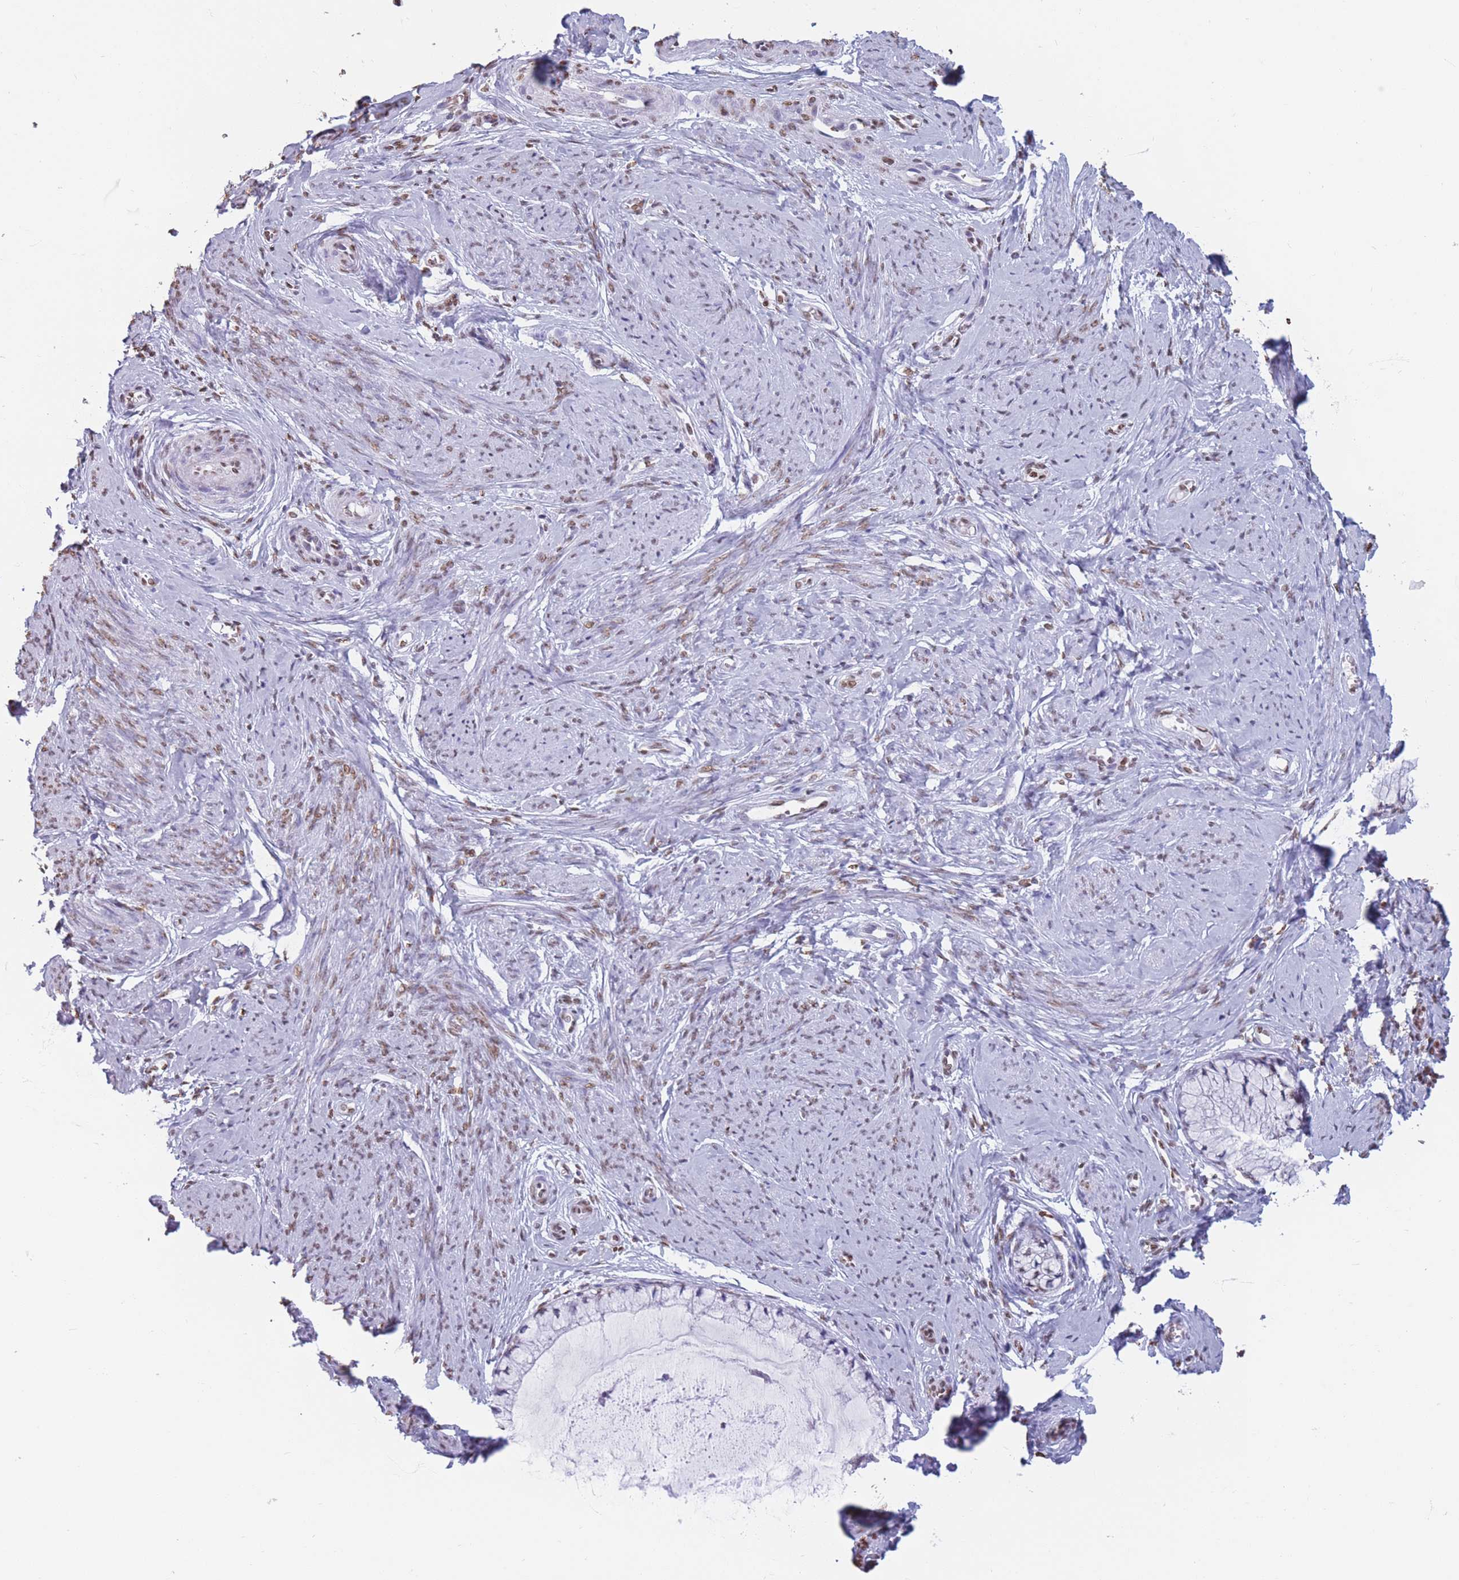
{"staining": {"intensity": "moderate", "quantity": "<25%", "location": "nuclear"}, "tissue": "cervix", "cell_type": "Glandular cells", "image_type": "normal", "snomed": [{"axis": "morphology", "description": "Normal tissue, NOS"}, {"axis": "topography", "description": "Cervix"}], "caption": "Cervix stained with DAB IHC exhibits low levels of moderate nuclear positivity in about <25% of glandular cells. (DAB (3,3'-diaminobenzidine) = brown stain, brightfield microscopy at high magnification).", "gene": "RYK", "patient": {"sex": "female", "age": 42}}